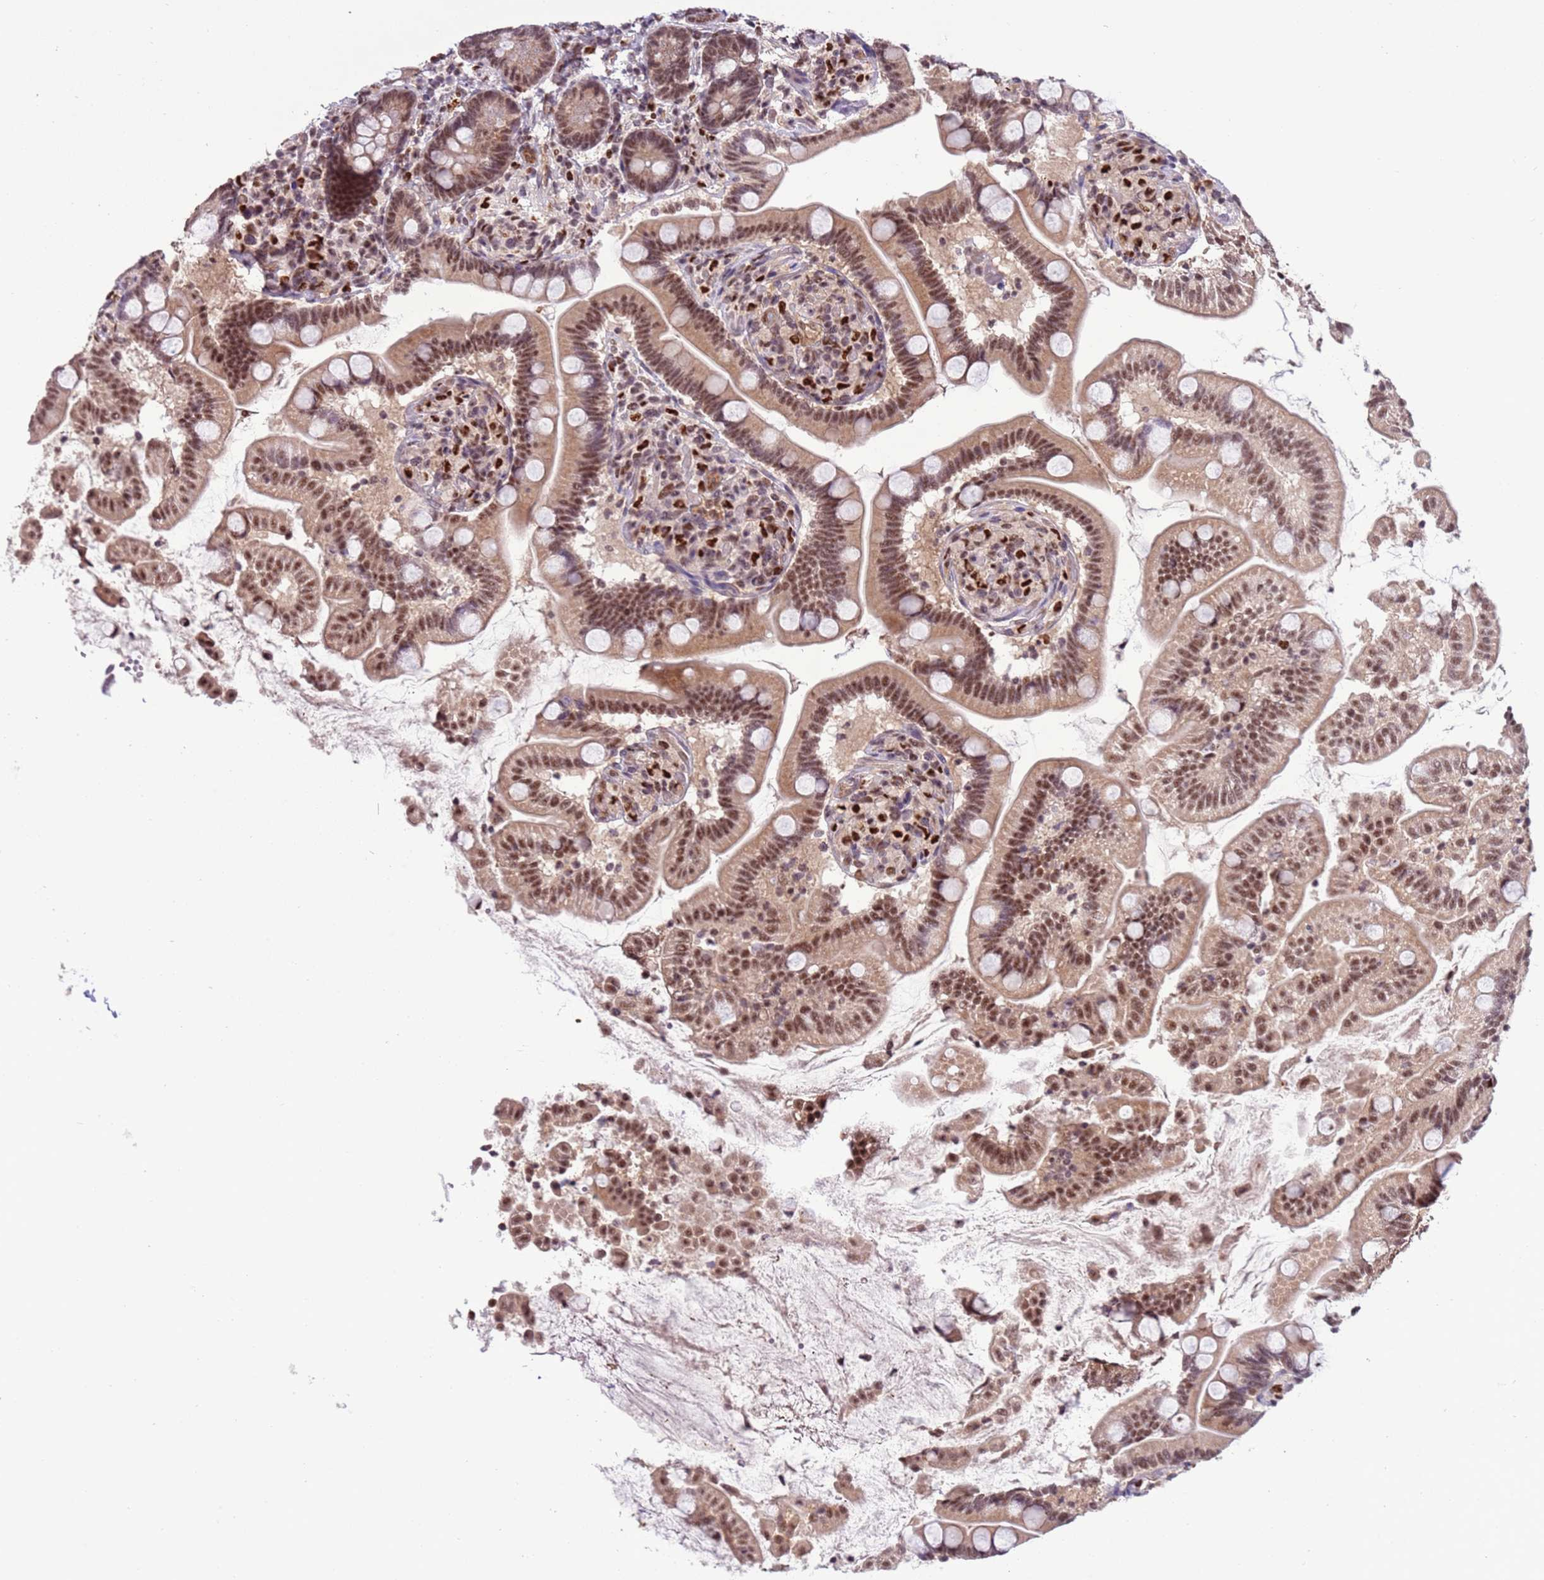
{"staining": {"intensity": "moderate", "quantity": ">75%", "location": "nuclear"}, "tissue": "small intestine", "cell_type": "Glandular cells", "image_type": "normal", "snomed": [{"axis": "morphology", "description": "Normal tissue, NOS"}, {"axis": "topography", "description": "Small intestine"}], "caption": "A histopathology image of human small intestine stained for a protein shows moderate nuclear brown staining in glandular cells. (DAB = brown stain, brightfield microscopy at high magnification).", "gene": "PRPF6", "patient": {"sex": "female", "age": 64}}